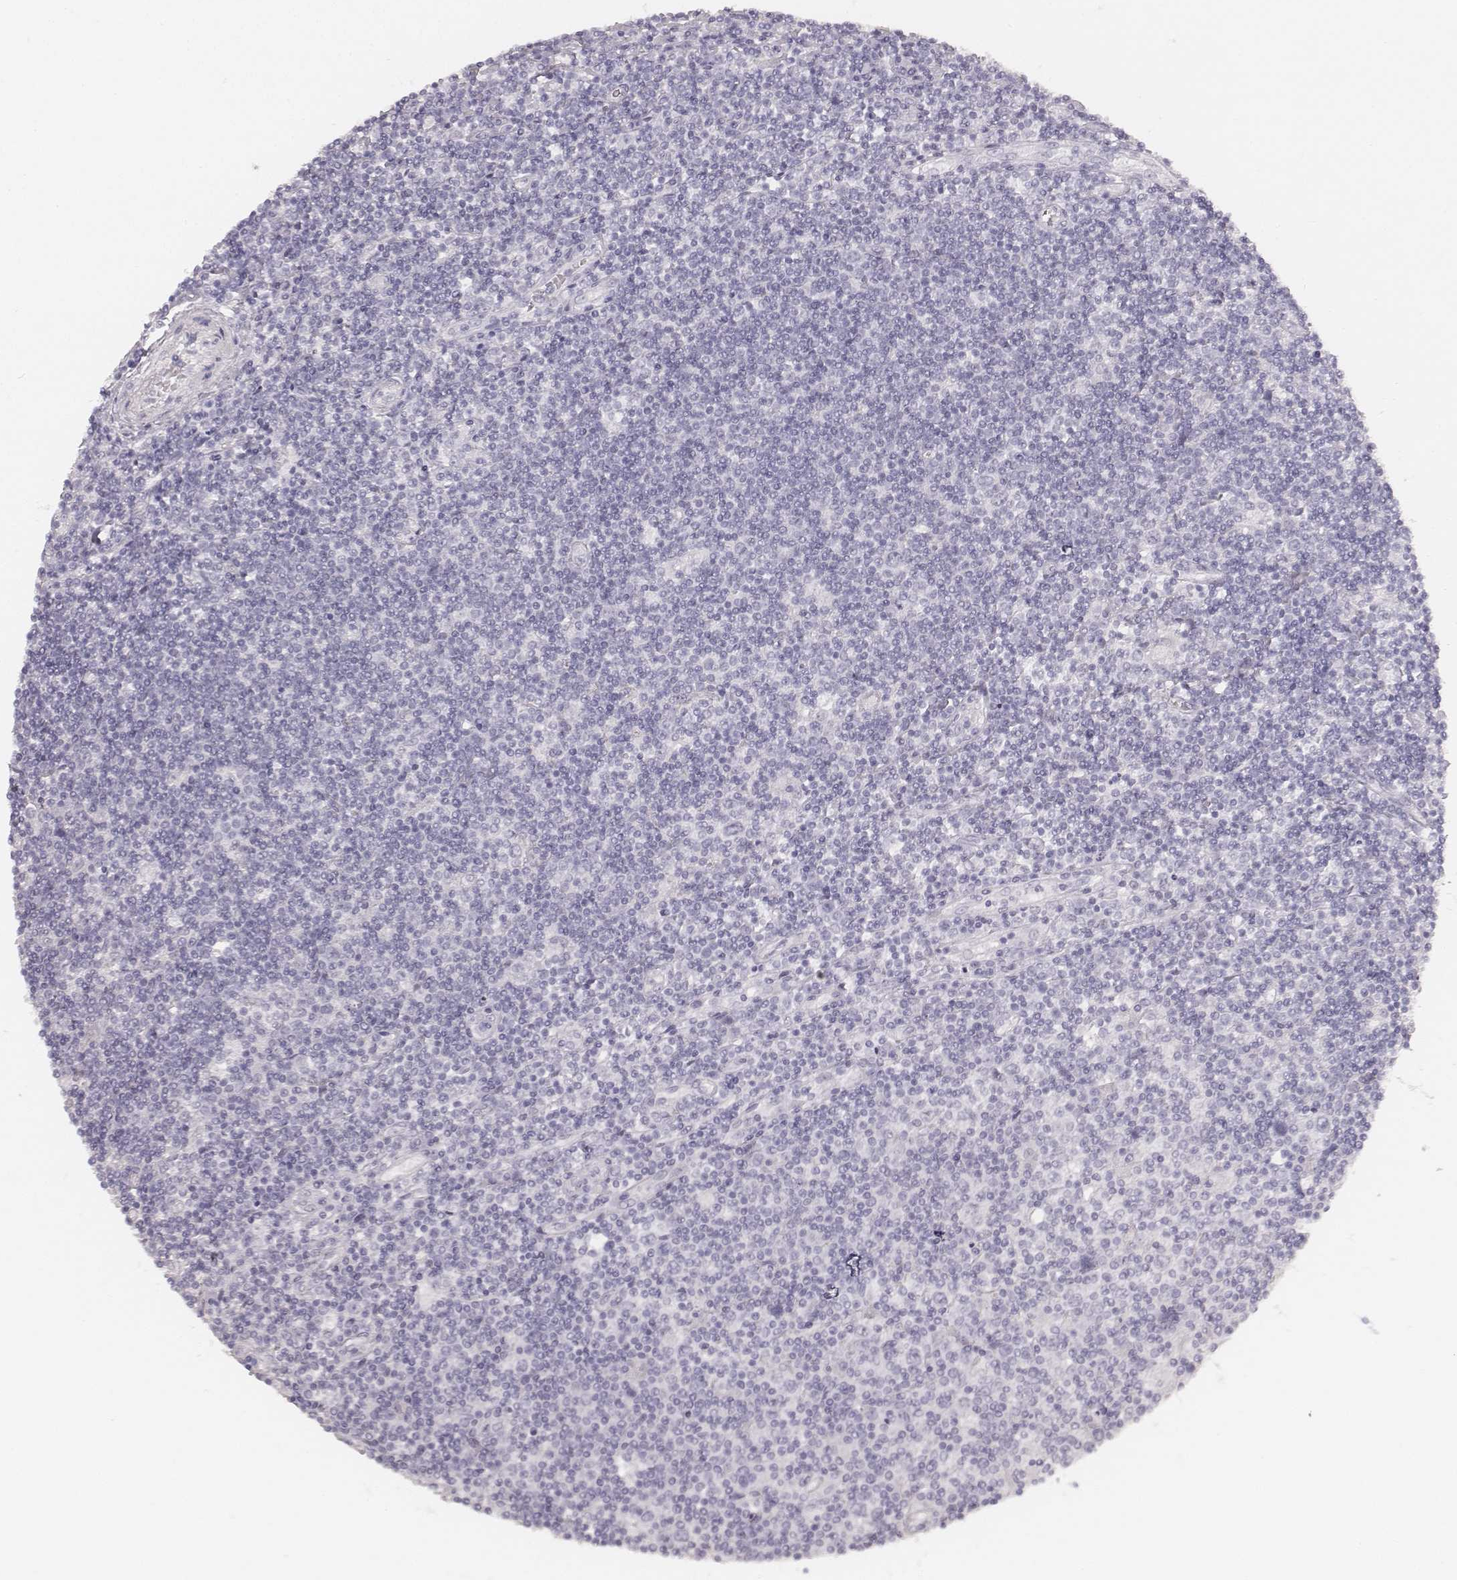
{"staining": {"intensity": "negative", "quantity": "none", "location": "none"}, "tissue": "lymphoma", "cell_type": "Tumor cells", "image_type": "cancer", "snomed": [{"axis": "morphology", "description": "Hodgkin's disease, NOS"}, {"axis": "topography", "description": "Lymph node"}], "caption": "IHC photomicrograph of neoplastic tissue: human lymphoma stained with DAB demonstrates no significant protein staining in tumor cells. (DAB (3,3'-diaminobenzidine) immunohistochemistry (IHC), high magnification).", "gene": "KRT31", "patient": {"sex": "male", "age": 40}}